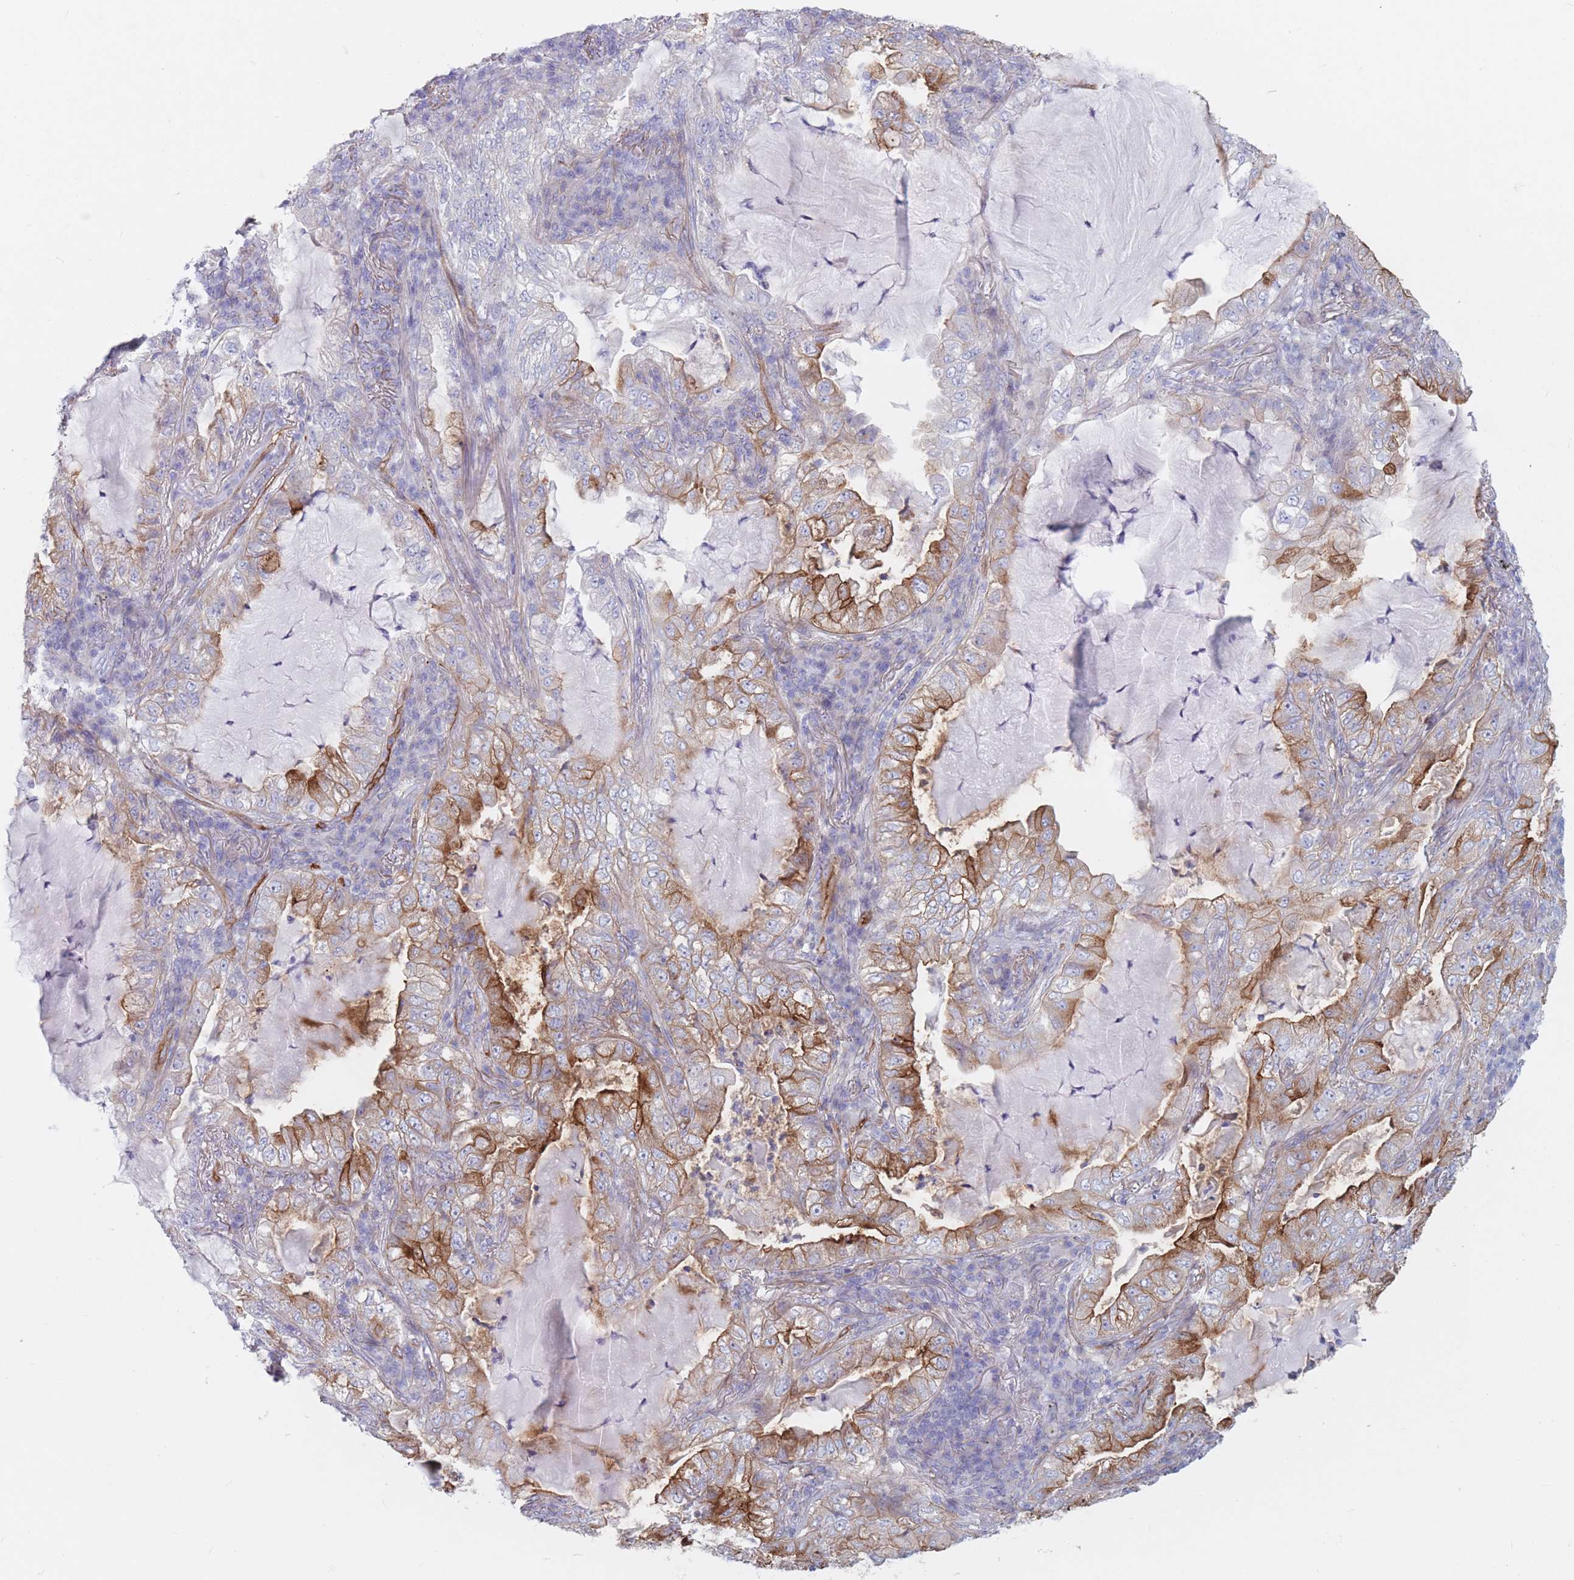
{"staining": {"intensity": "moderate", "quantity": "25%-75%", "location": "cytoplasmic/membranous"}, "tissue": "lung cancer", "cell_type": "Tumor cells", "image_type": "cancer", "snomed": [{"axis": "morphology", "description": "Adenocarcinoma, NOS"}, {"axis": "topography", "description": "Lung"}], "caption": "A high-resolution micrograph shows IHC staining of lung cancer, which reveals moderate cytoplasmic/membranous staining in approximately 25%-75% of tumor cells.", "gene": "PLPP1", "patient": {"sex": "female", "age": 73}}